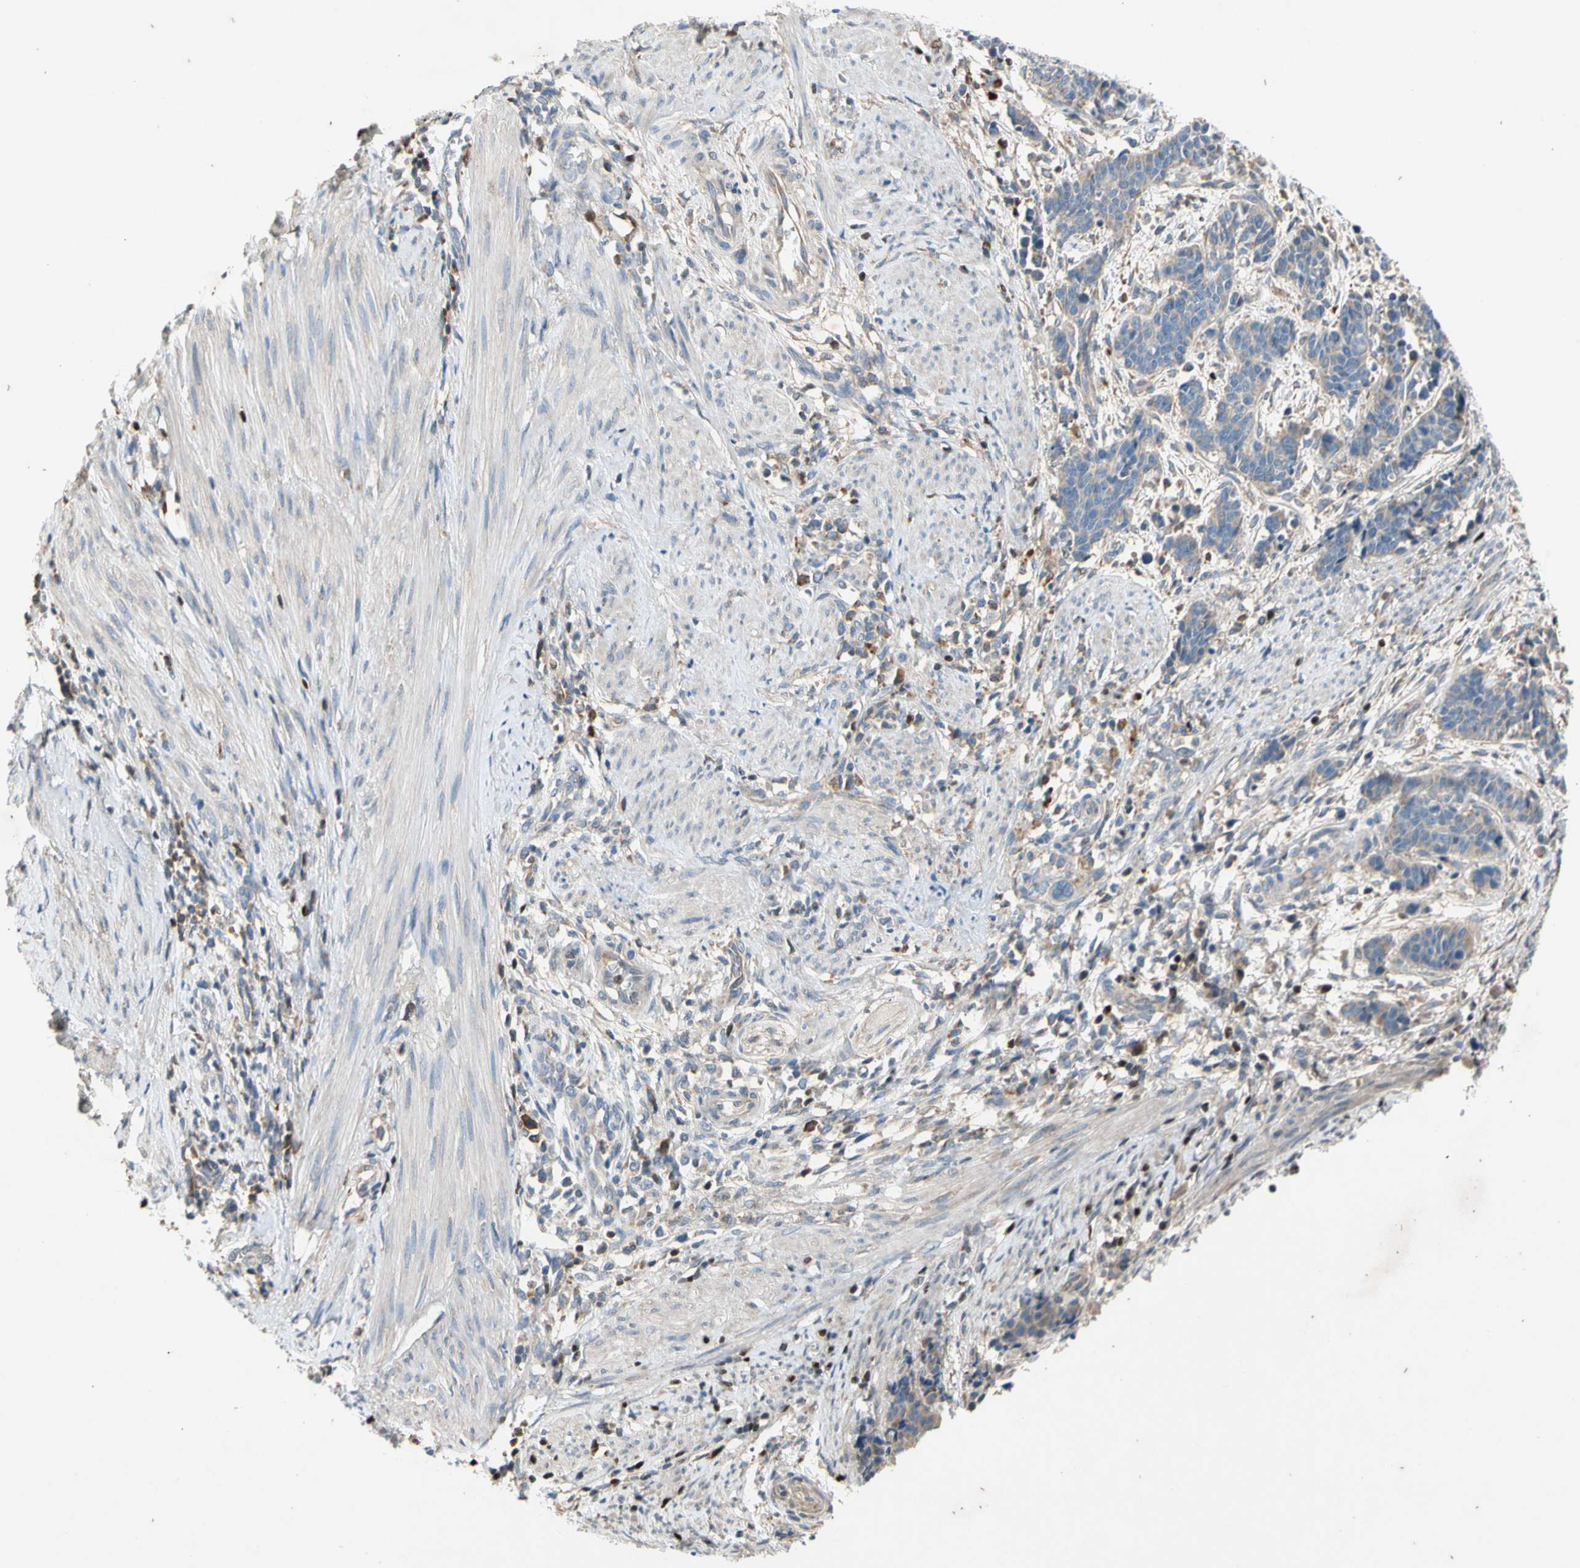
{"staining": {"intensity": "negative", "quantity": "none", "location": "none"}, "tissue": "cervical cancer", "cell_type": "Tumor cells", "image_type": "cancer", "snomed": [{"axis": "morphology", "description": "Squamous cell carcinoma, NOS"}, {"axis": "topography", "description": "Cervix"}], "caption": "This is a histopathology image of immunohistochemistry staining of cervical cancer, which shows no staining in tumor cells. (Stains: DAB IHC with hematoxylin counter stain, Microscopy: brightfield microscopy at high magnification).", "gene": "TBX21", "patient": {"sex": "female", "age": 35}}